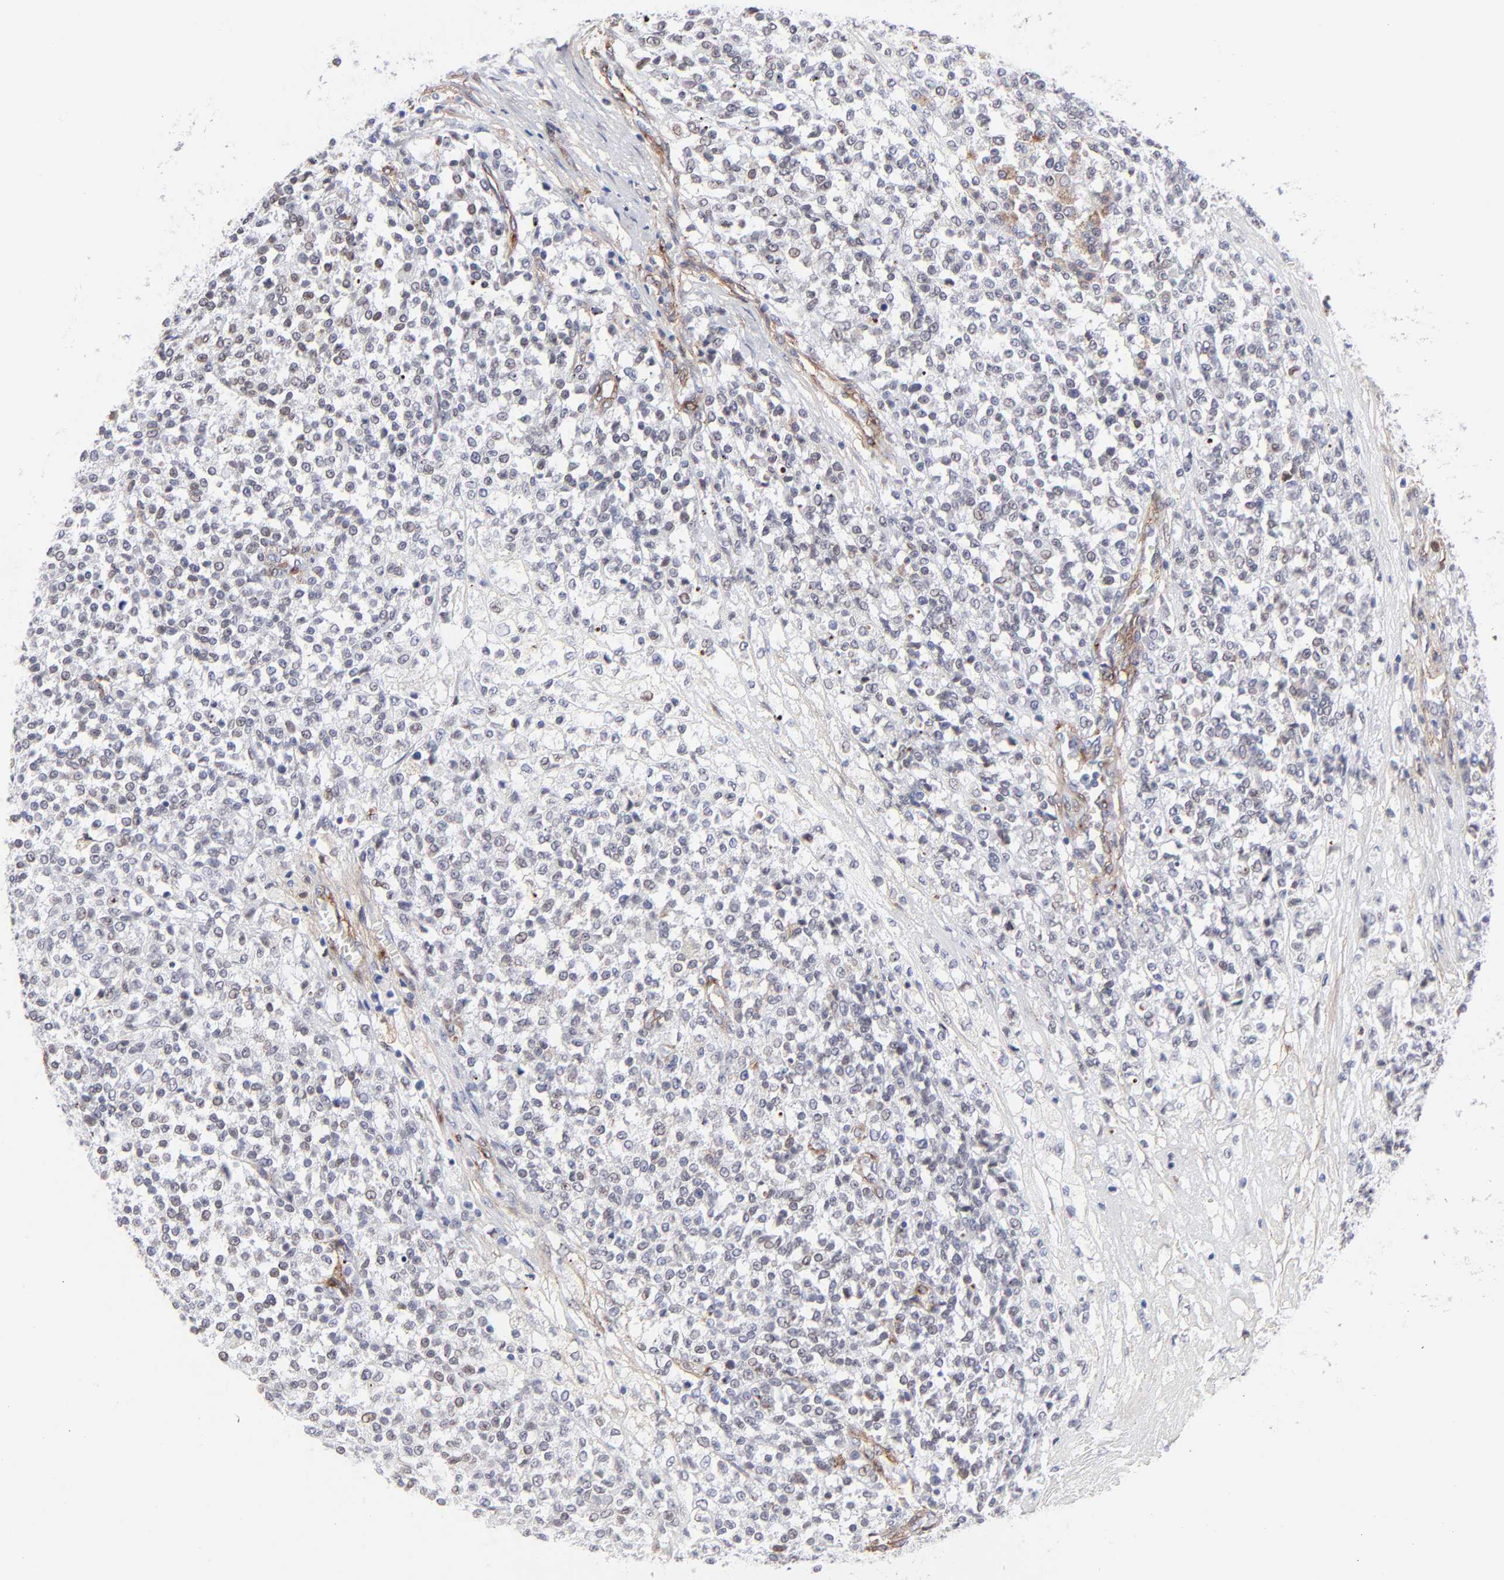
{"staining": {"intensity": "negative", "quantity": "none", "location": "none"}, "tissue": "testis cancer", "cell_type": "Tumor cells", "image_type": "cancer", "snomed": [{"axis": "morphology", "description": "Seminoma, NOS"}, {"axis": "topography", "description": "Testis"}], "caption": "Immunohistochemistry of testis cancer exhibits no expression in tumor cells.", "gene": "PDGFRB", "patient": {"sex": "male", "age": 59}}